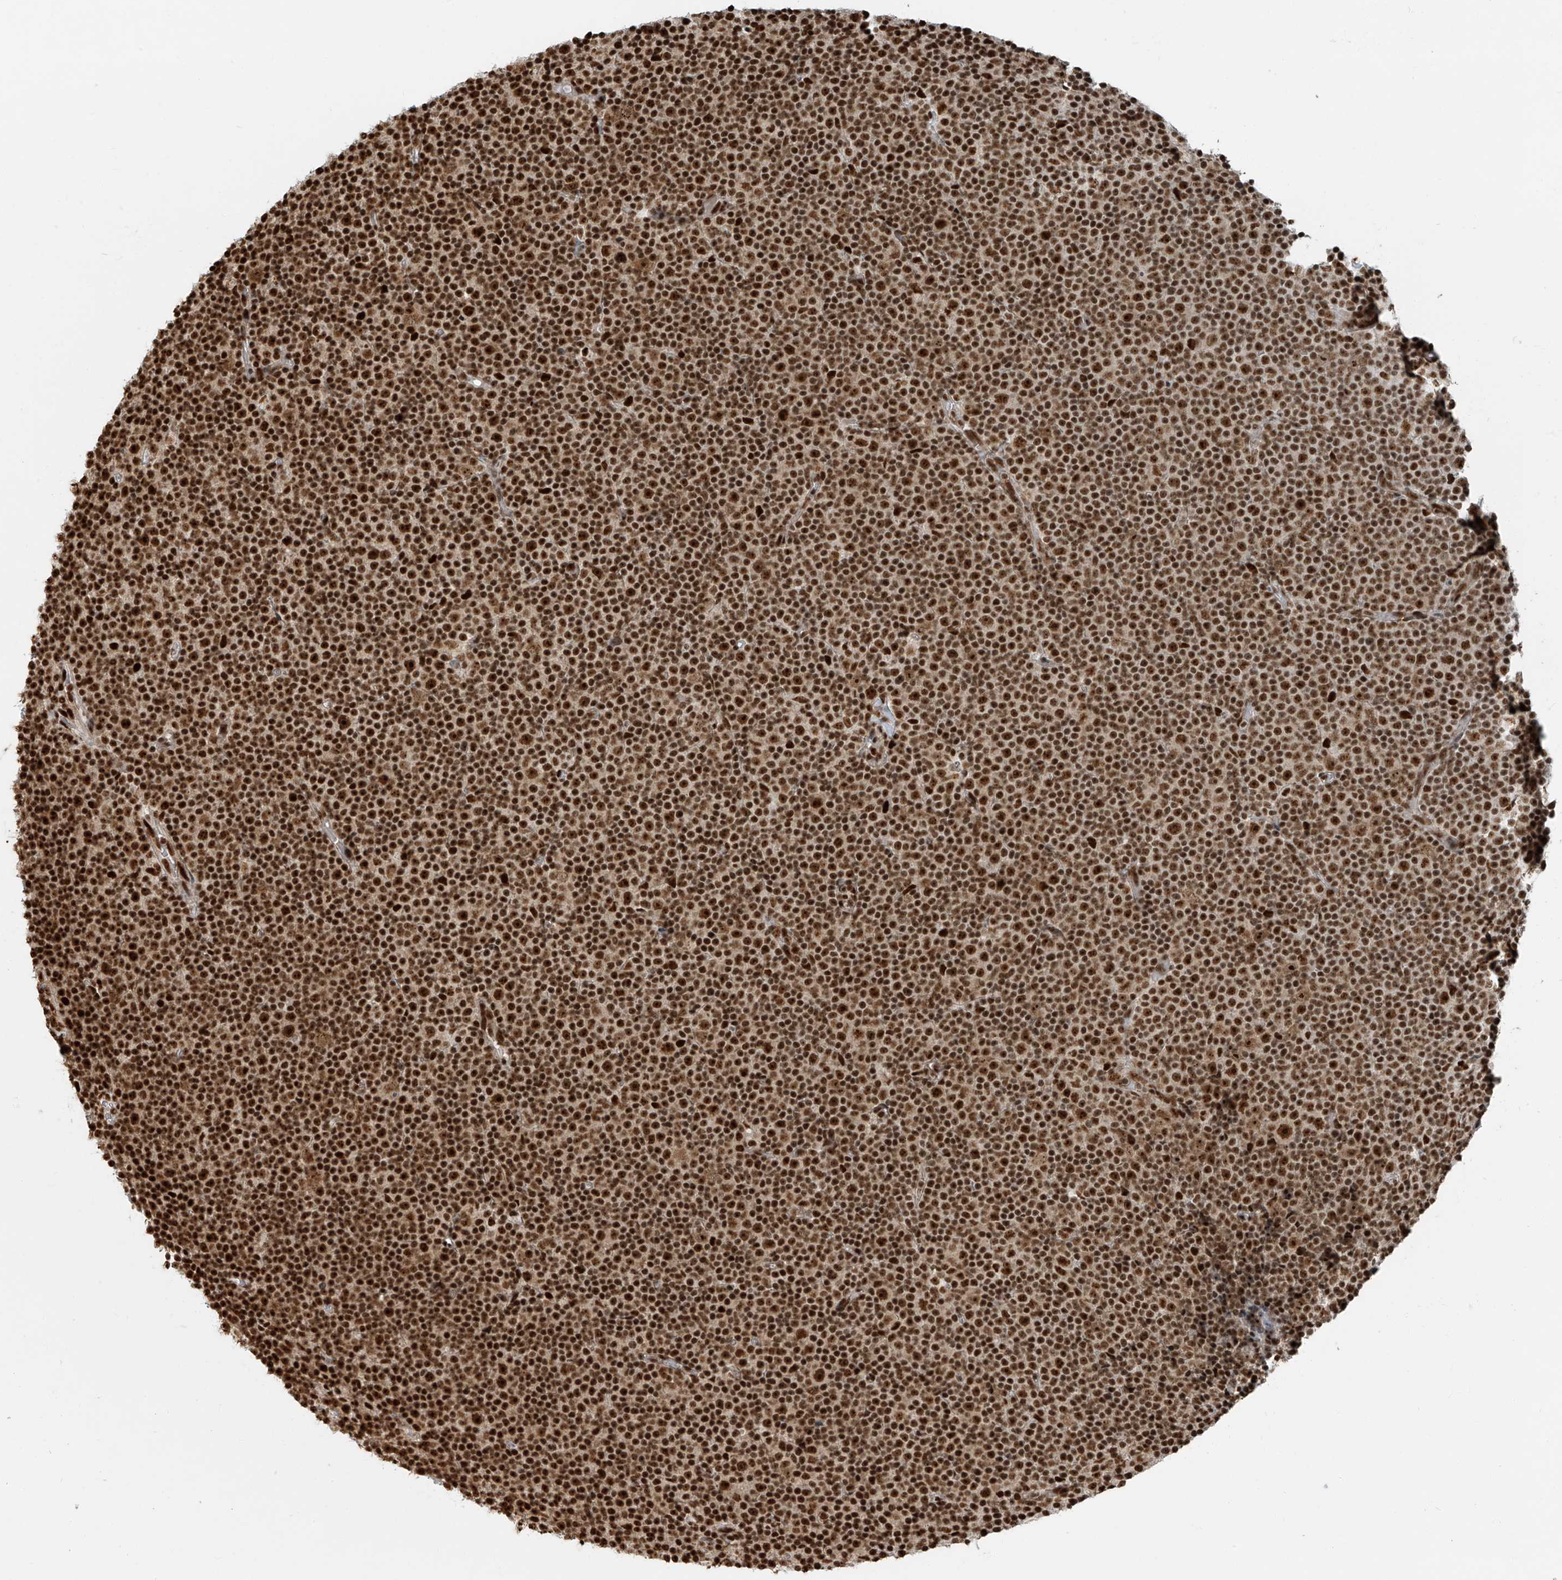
{"staining": {"intensity": "strong", "quantity": ">75%", "location": "nuclear"}, "tissue": "lymphoma", "cell_type": "Tumor cells", "image_type": "cancer", "snomed": [{"axis": "morphology", "description": "Malignant lymphoma, non-Hodgkin's type, Low grade"}, {"axis": "topography", "description": "Lymph node"}], "caption": "An image of human lymphoma stained for a protein shows strong nuclear brown staining in tumor cells.", "gene": "FAM193B", "patient": {"sex": "female", "age": 67}}